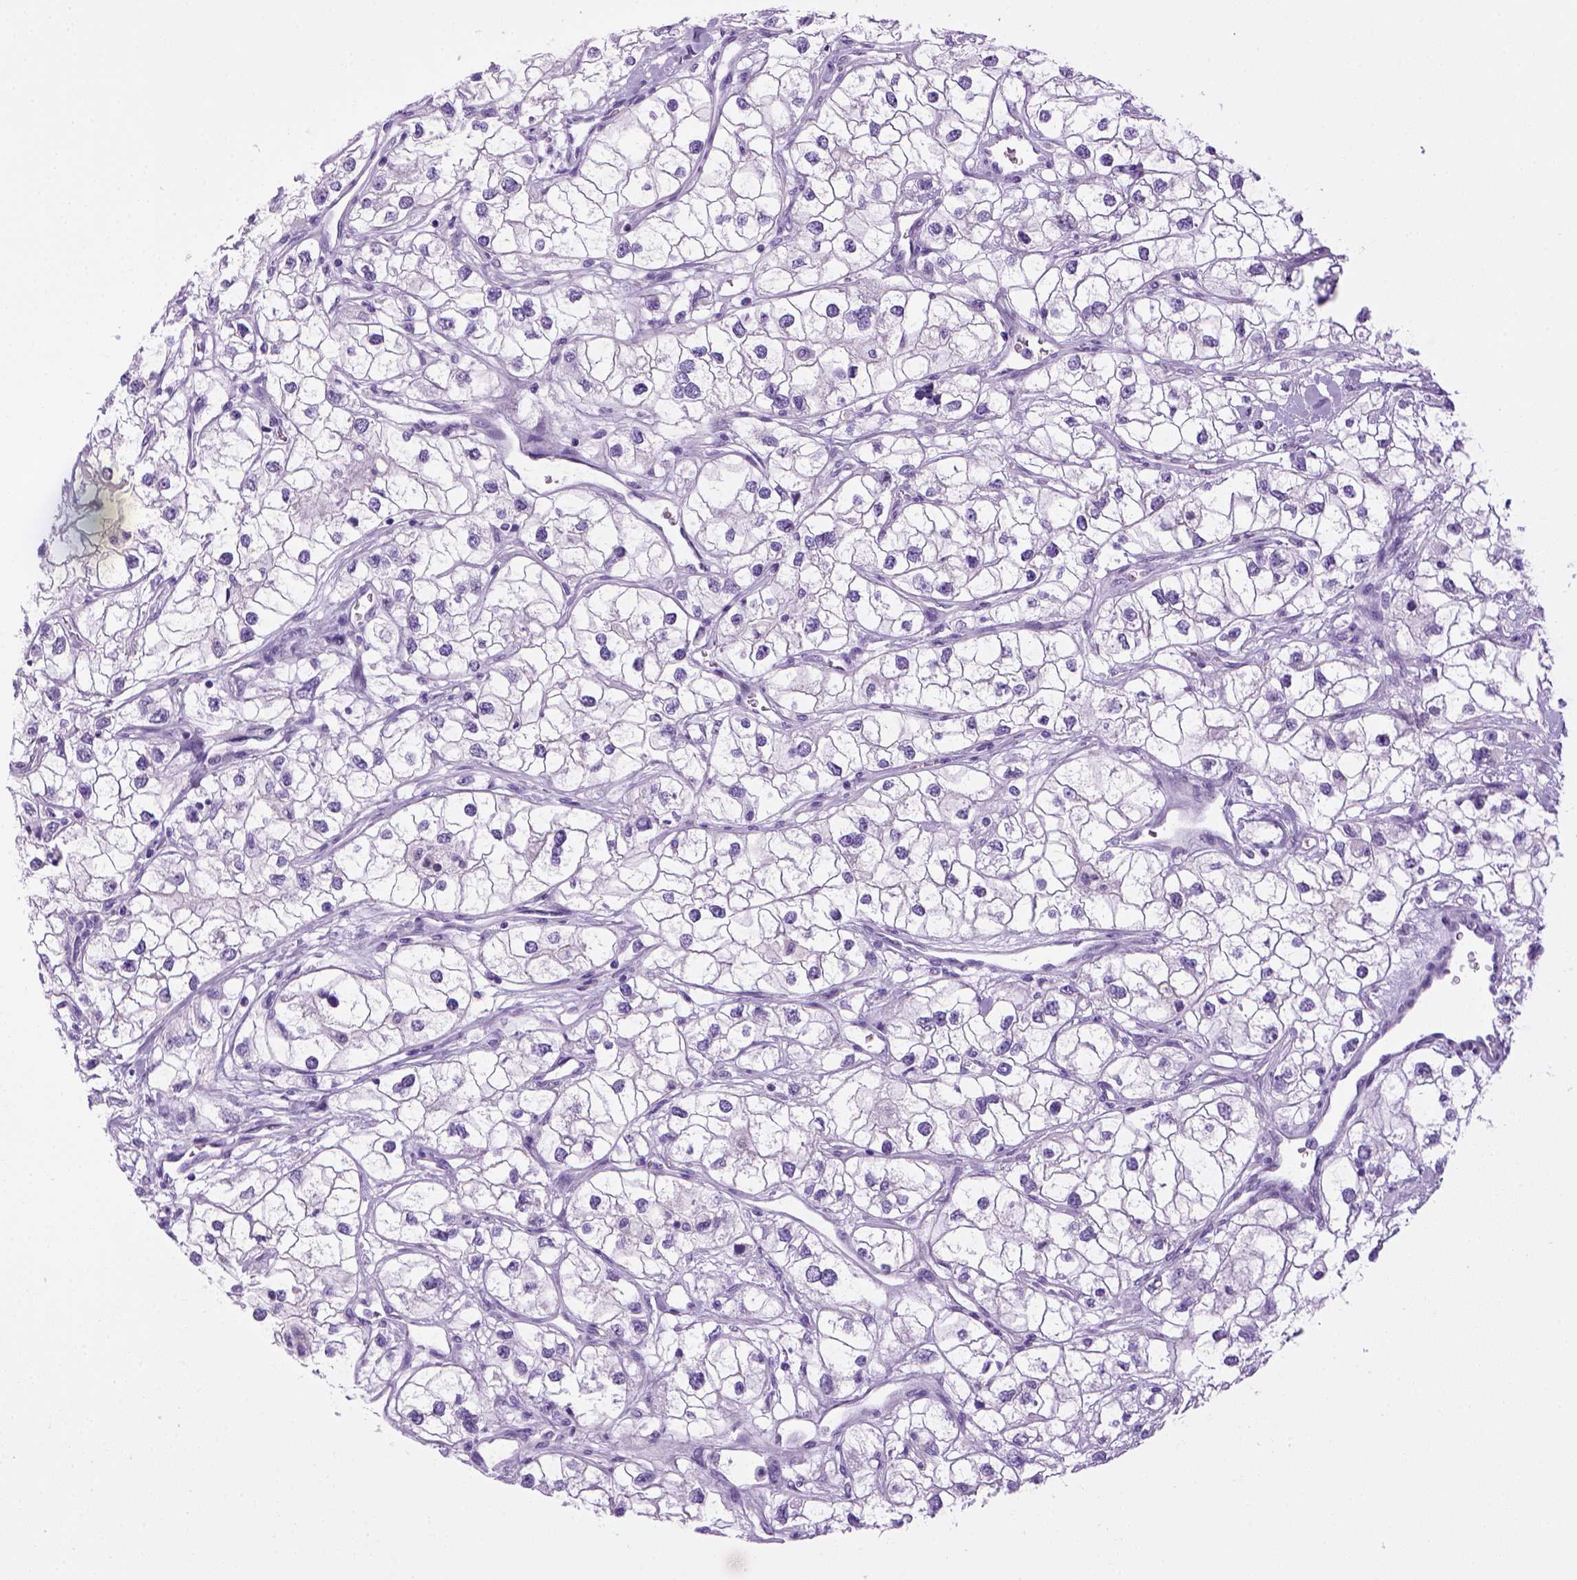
{"staining": {"intensity": "negative", "quantity": "none", "location": "none"}, "tissue": "renal cancer", "cell_type": "Tumor cells", "image_type": "cancer", "snomed": [{"axis": "morphology", "description": "Adenocarcinoma, NOS"}, {"axis": "topography", "description": "Kidney"}], "caption": "DAB (3,3'-diaminobenzidine) immunohistochemical staining of human renal cancer demonstrates no significant staining in tumor cells. Nuclei are stained in blue.", "gene": "SGCG", "patient": {"sex": "male", "age": 59}}